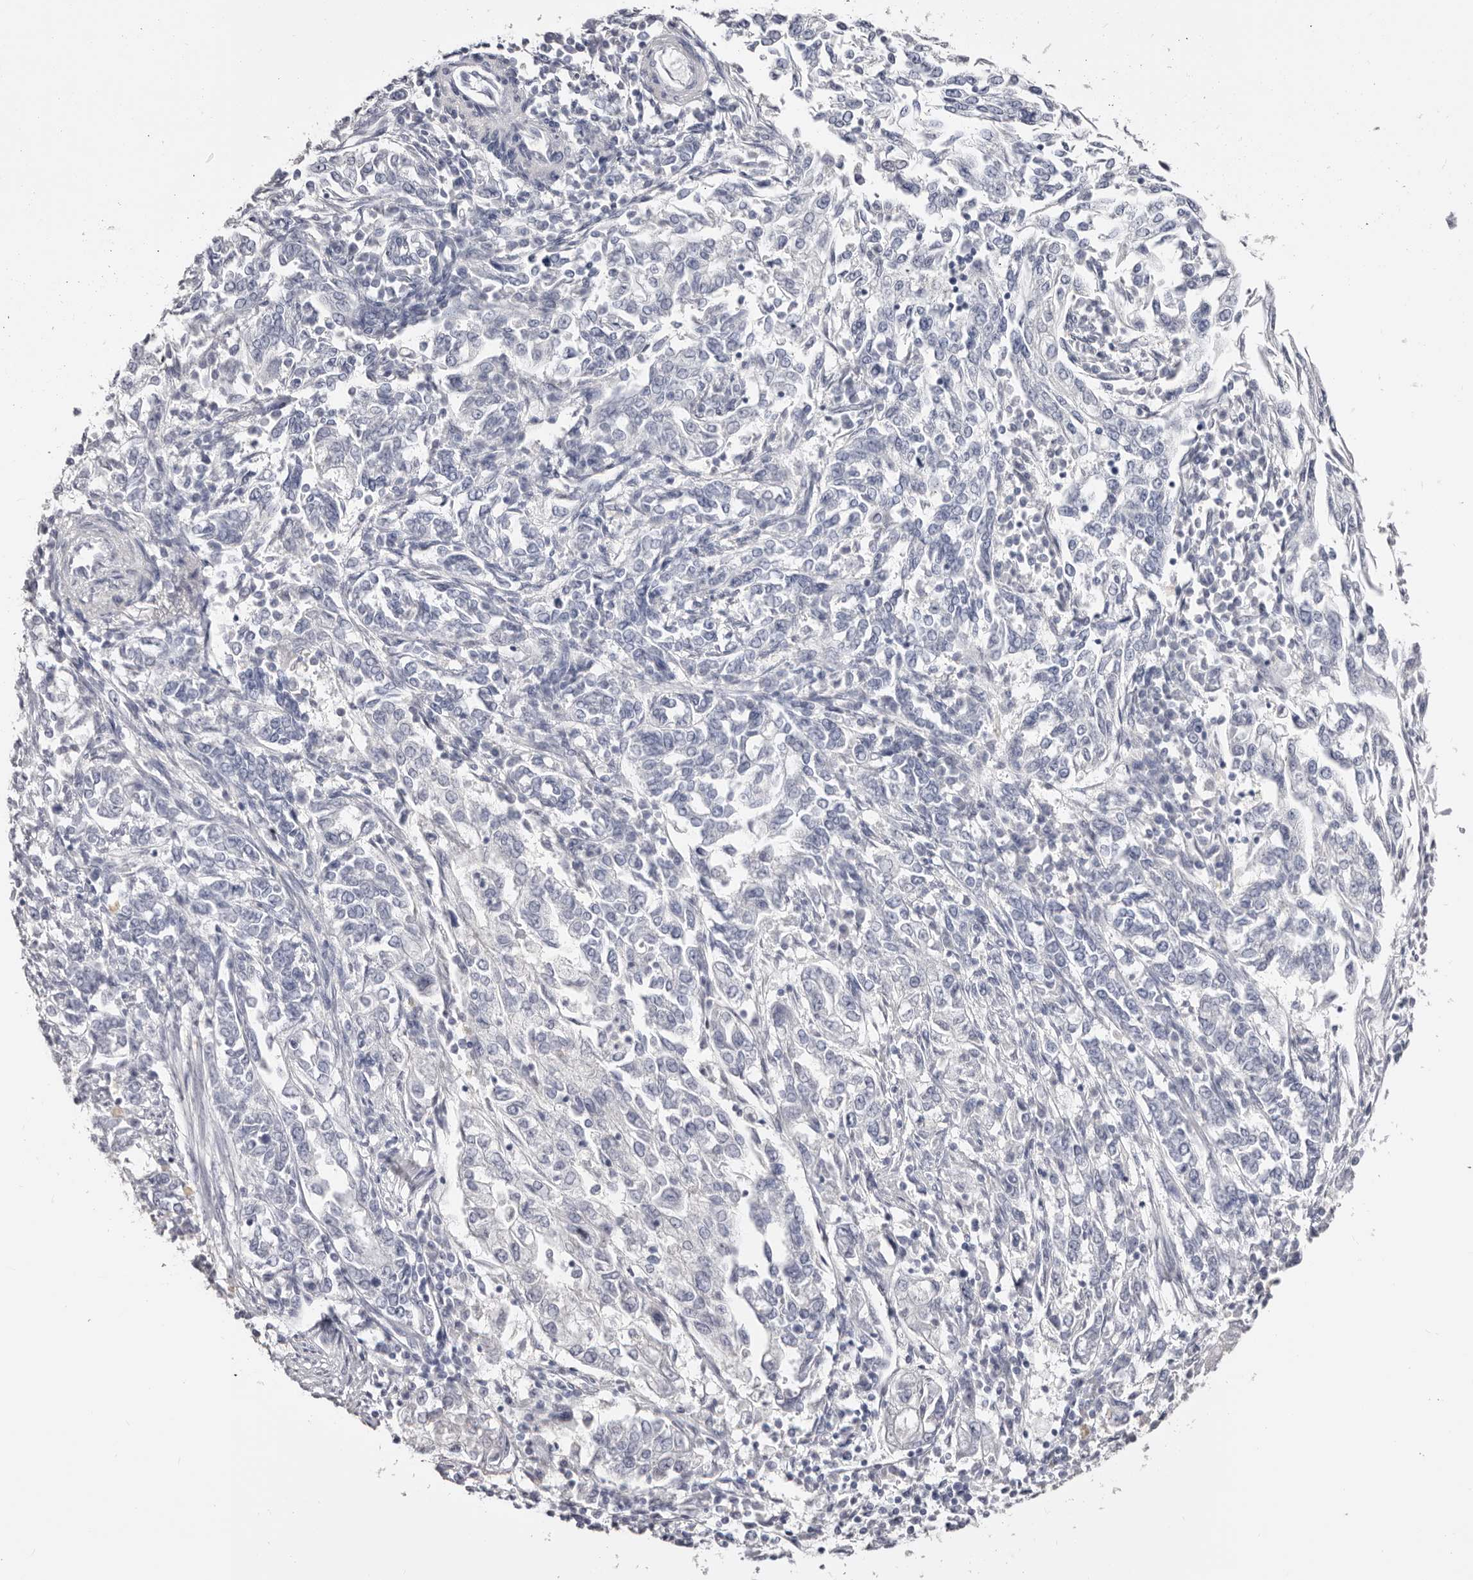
{"staining": {"intensity": "negative", "quantity": "none", "location": "none"}, "tissue": "endometrial cancer", "cell_type": "Tumor cells", "image_type": "cancer", "snomed": [{"axis": "morphology", "description": "Adenocarcinoma, NOS"}, {"axis": "topography", "description": "Endometrium"}], "caption": "Immunohistochemistry (IHC) histopathology image of neoplastic tissue: endometrial cancer stained with DAB (3,3'-diaminobenzidine) demonstrates no significant protein expression in tumor cells.", "gene": "AKNAD1", "patient": {"sex": "female", "age": 49}}